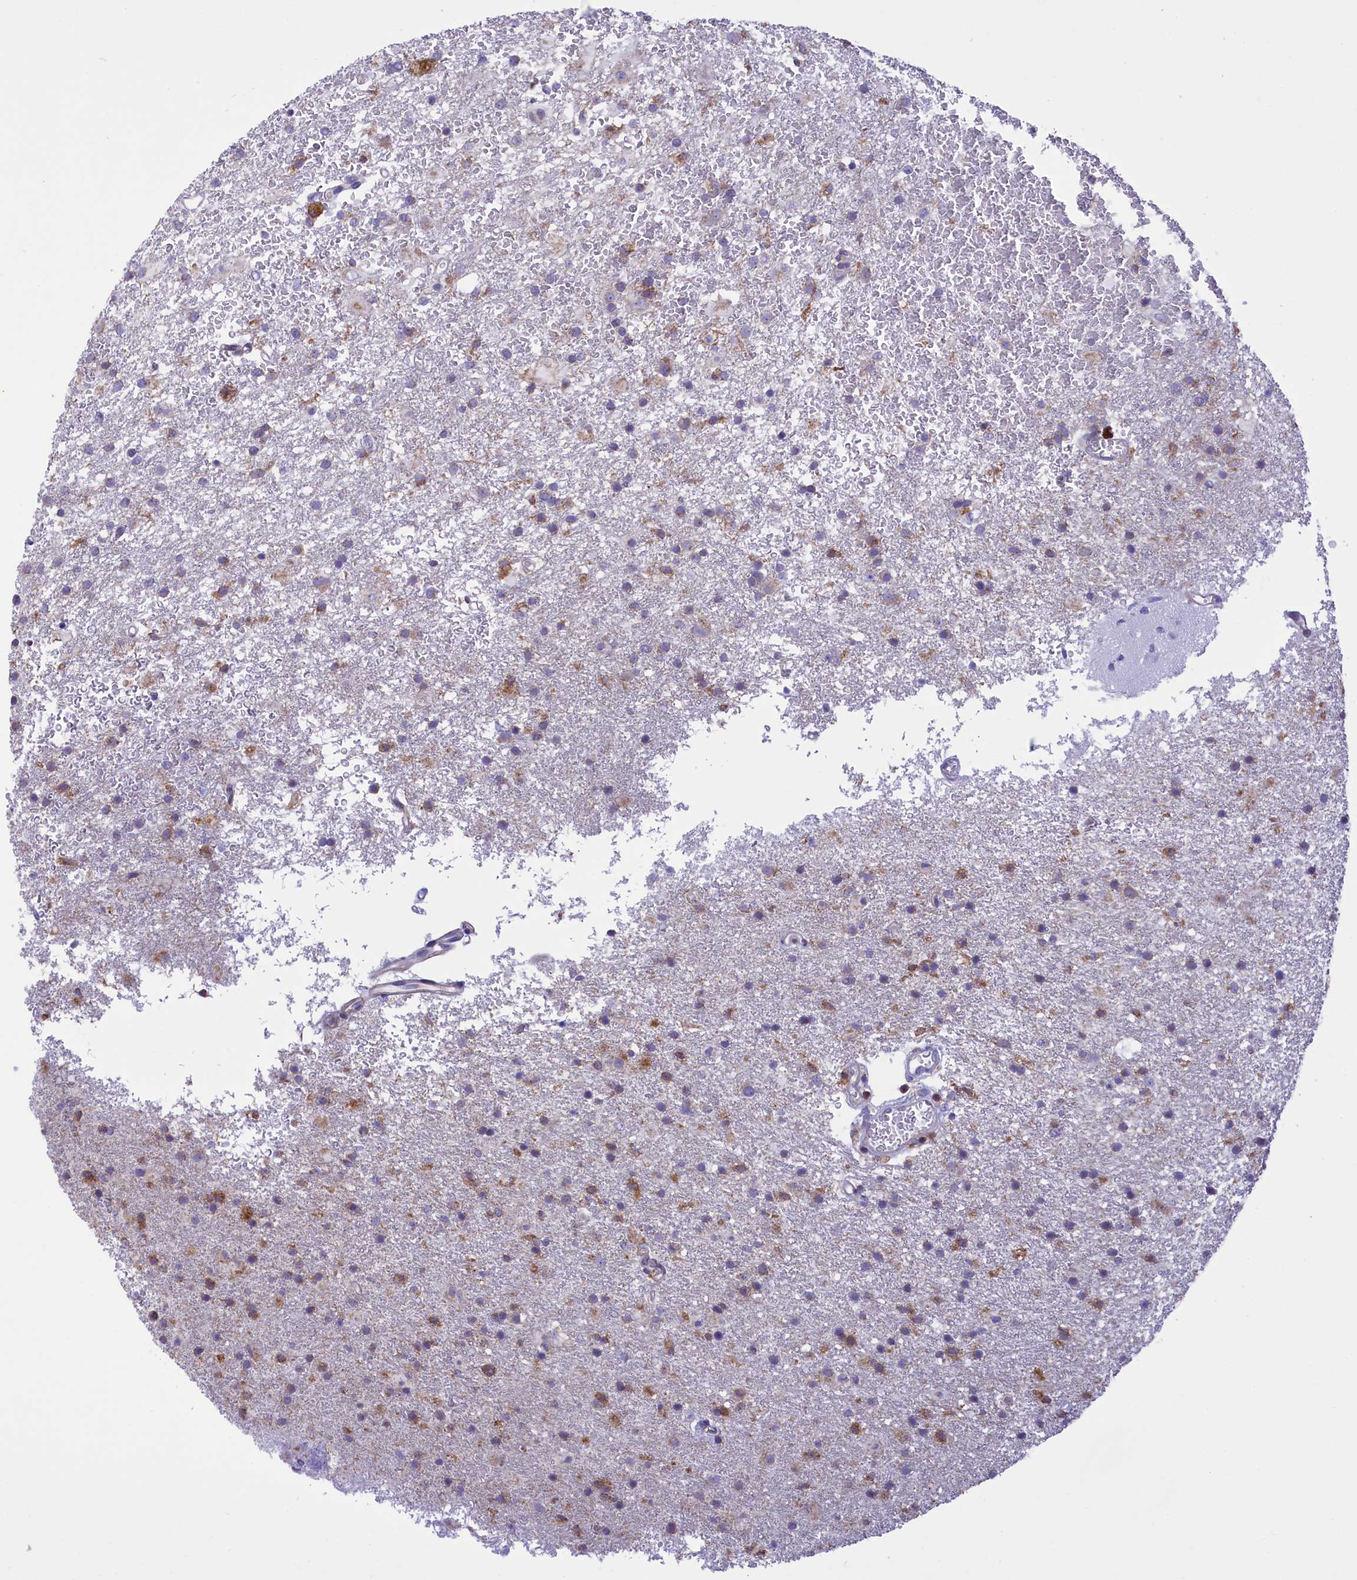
{"staining": {"intensity": "weak", "quantity": "<25%", "location": "cytoplasmic/membranous"}, "tissue": "glioma", "cell_type": "Tumor cells", "image_type": "cancer", "snomed": [{"axis": "morphology", "description": "Glioma, malignant, Low grade"}, {"axis": "topography", "description": "Brain"}], "caption": "Tumor cells show no significant protein expression in low-grade glioma (malignant).", "gene": "CORO7-PAM16", "patient": {"sex": "male", "age": 65}}